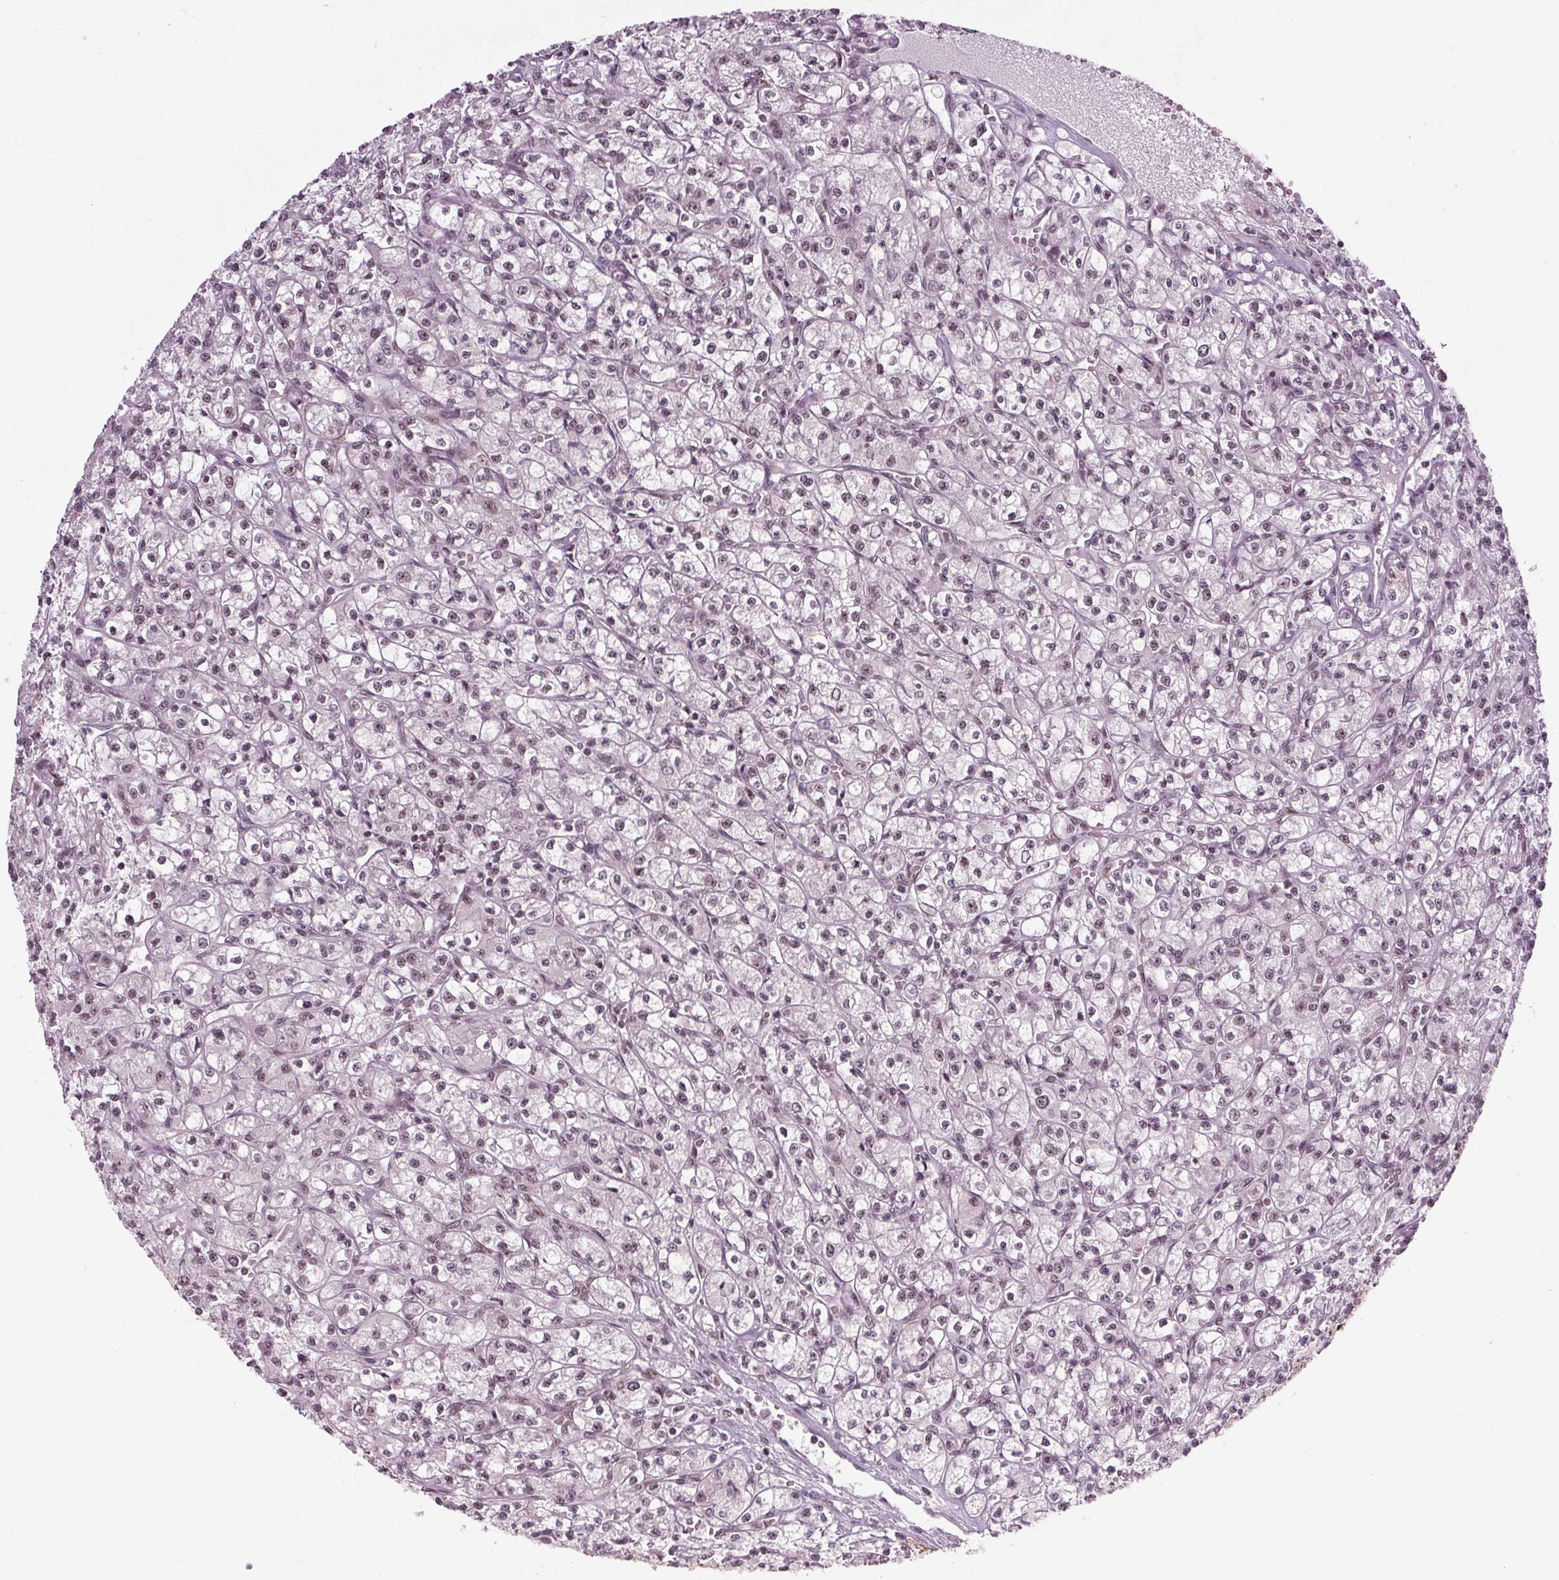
{"staining": {"intensity": "weak", "quantity": "25%-75%", "location": "nuclear"}, "tissue": "renal cancer", "cell_type": "Tumor cells", "image_type": "cancer", "snomed": [{"axis": "morphology", "description": "Adenocarcinoma, NOS"}, {"axis": "topography", "description": "Kidney"}], "caption": "An image showing weak nuclear positivity in about 25%-75% of tumor cells in renal adenocarcinoma, as visualized by brown immunohistochemical staining.", "gene": "DDX41", "patient": {"sex": "female", "age": 70}}